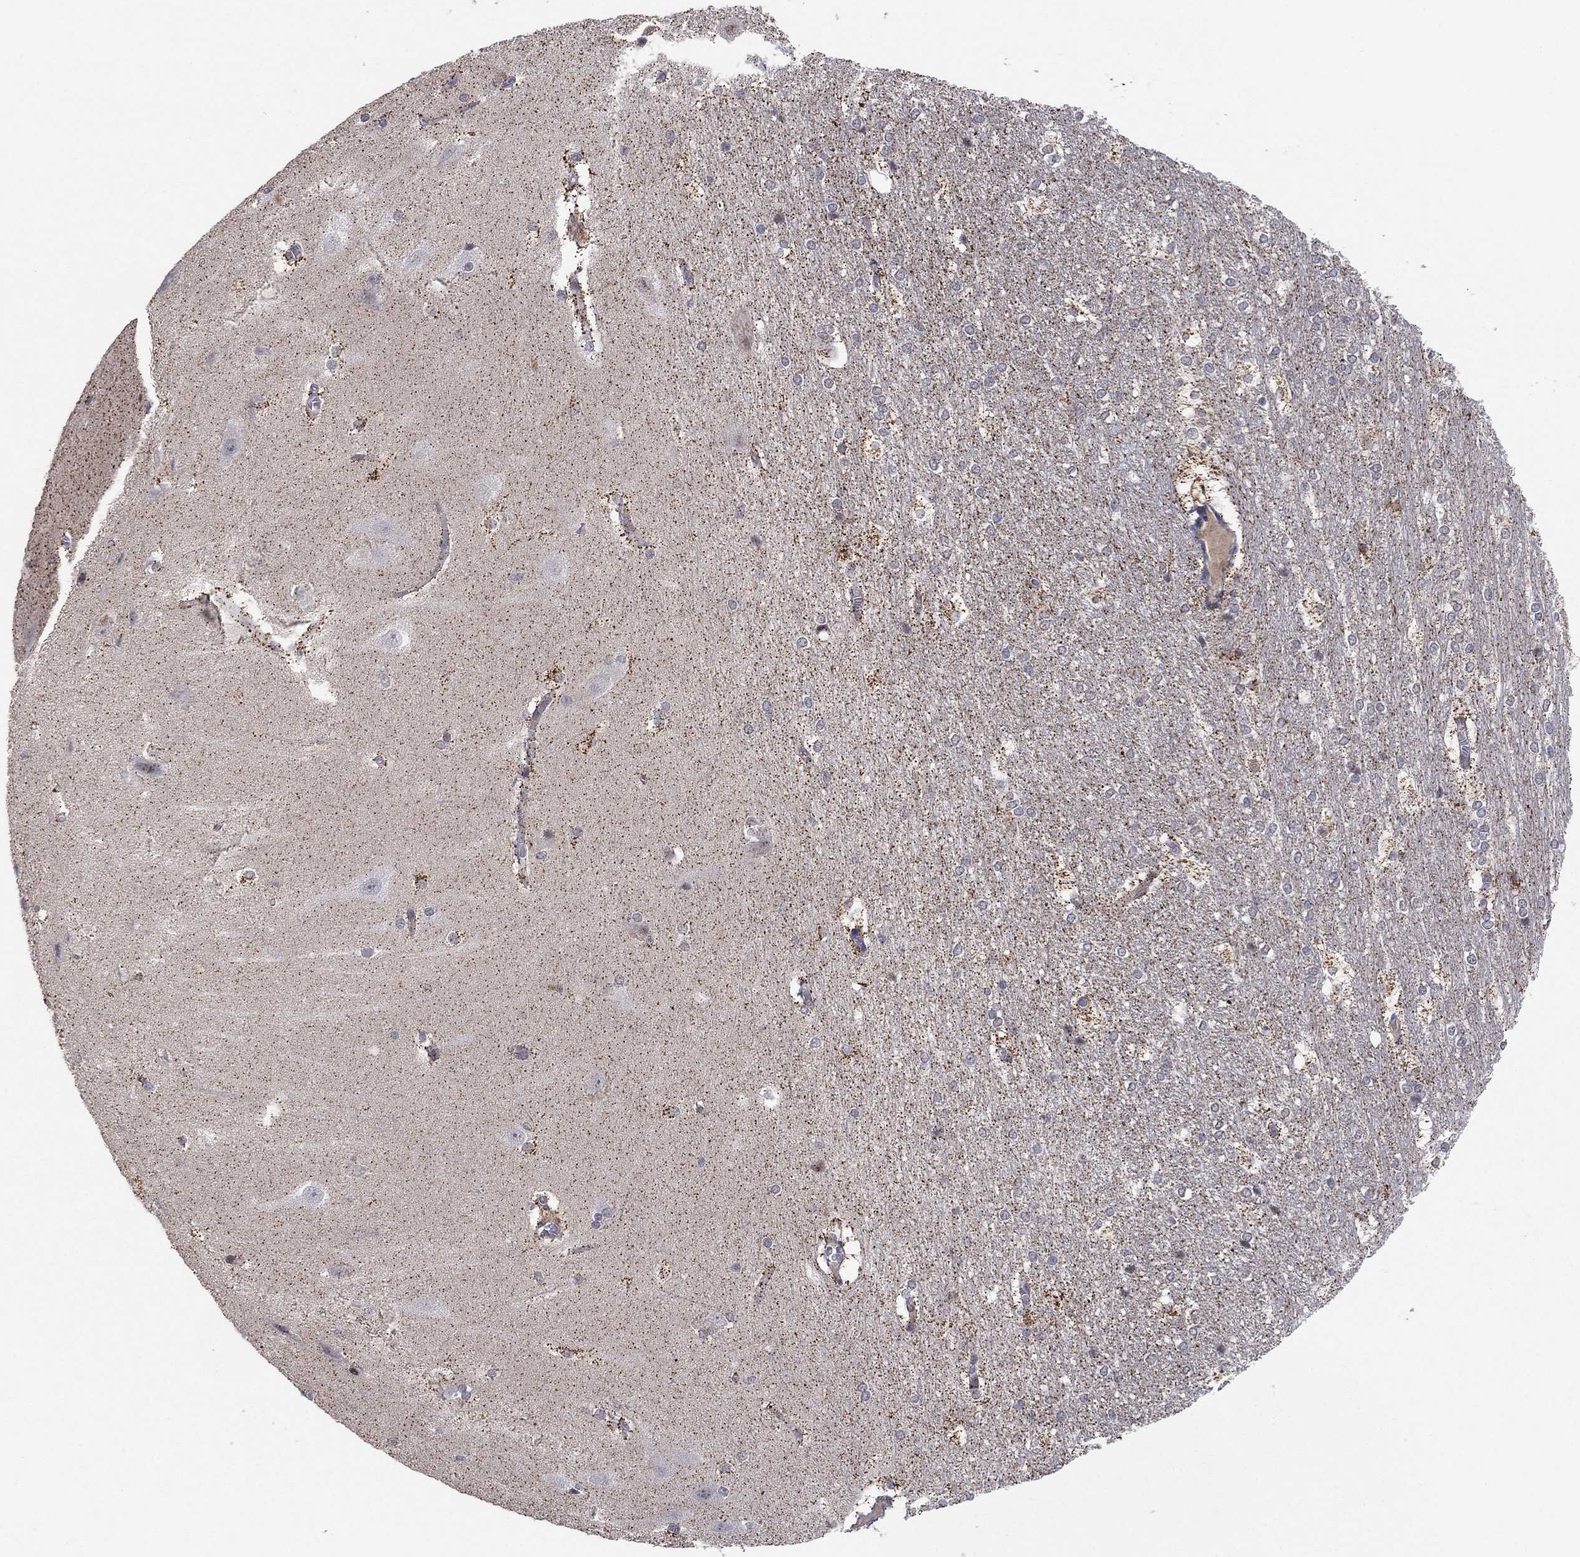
{"staining": {"intensity": "strong", "quantity": "<25%", "location": "cytoplasmic/membranous"}, "tissue": "hippocampus", "cell_type": "Glial cells", "image_type": "normal", "snomed": [{"axis": "morphology", "description": "Normal tissue, NOS"}, {"axis": "topography", "description": "Cerebral cortex"}, {"axis": "topography", "description": "Hippocampus"}], "caption": "Glial cells display medium levels of strong cytoplasmic/membranous expression in approximately <25% of cells in unremarkable hippocampus.", "gene": "ZNF395", "patient": {"sex": "female", "age": 19}}